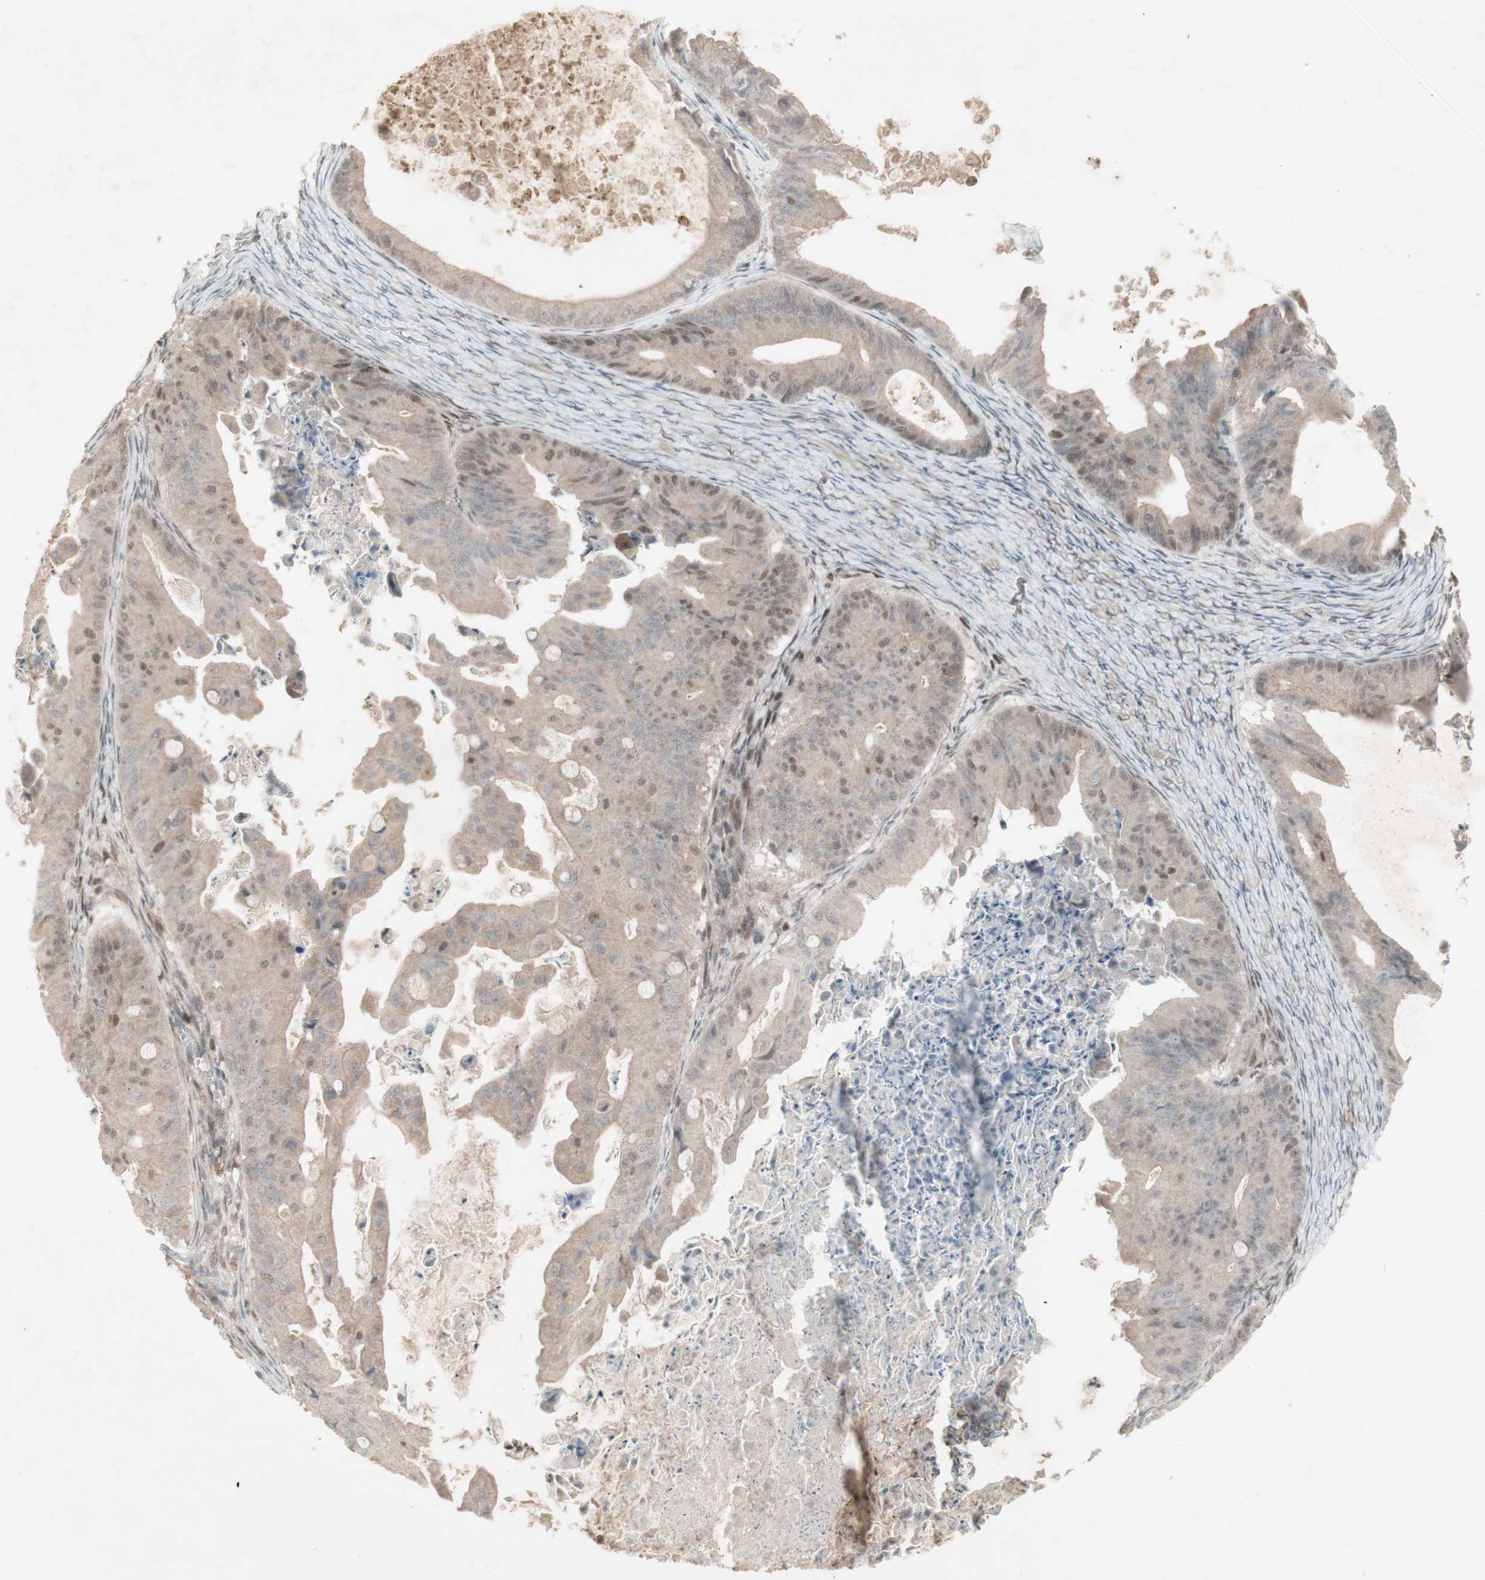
{"staining": {"intensity": "weak", "quantity": "25%-75%", "location": "cytoplasmic/membranous,nuclear"}, "tissue": "ovarian cancer", "cell_type": "Tumor cells", "image_type": "cancer", "snomed": [{"axis": "morphology", "description": "Cystadenocarcinoma, mucinous, NOS"}, {"axis": "topography", "description": "Ovary"}], "caption": "Immunohistochemistry histopathology image of human mucinous cystadenocarcinoma (ovarian) stained for a protein (brown), which displays low levels of weak cytoplasmic/membranous and nuclear positivity in about 25%-75% of tumor cells.", "gene": "MSH6", "patient": {"sex": "female", "age": 37}}